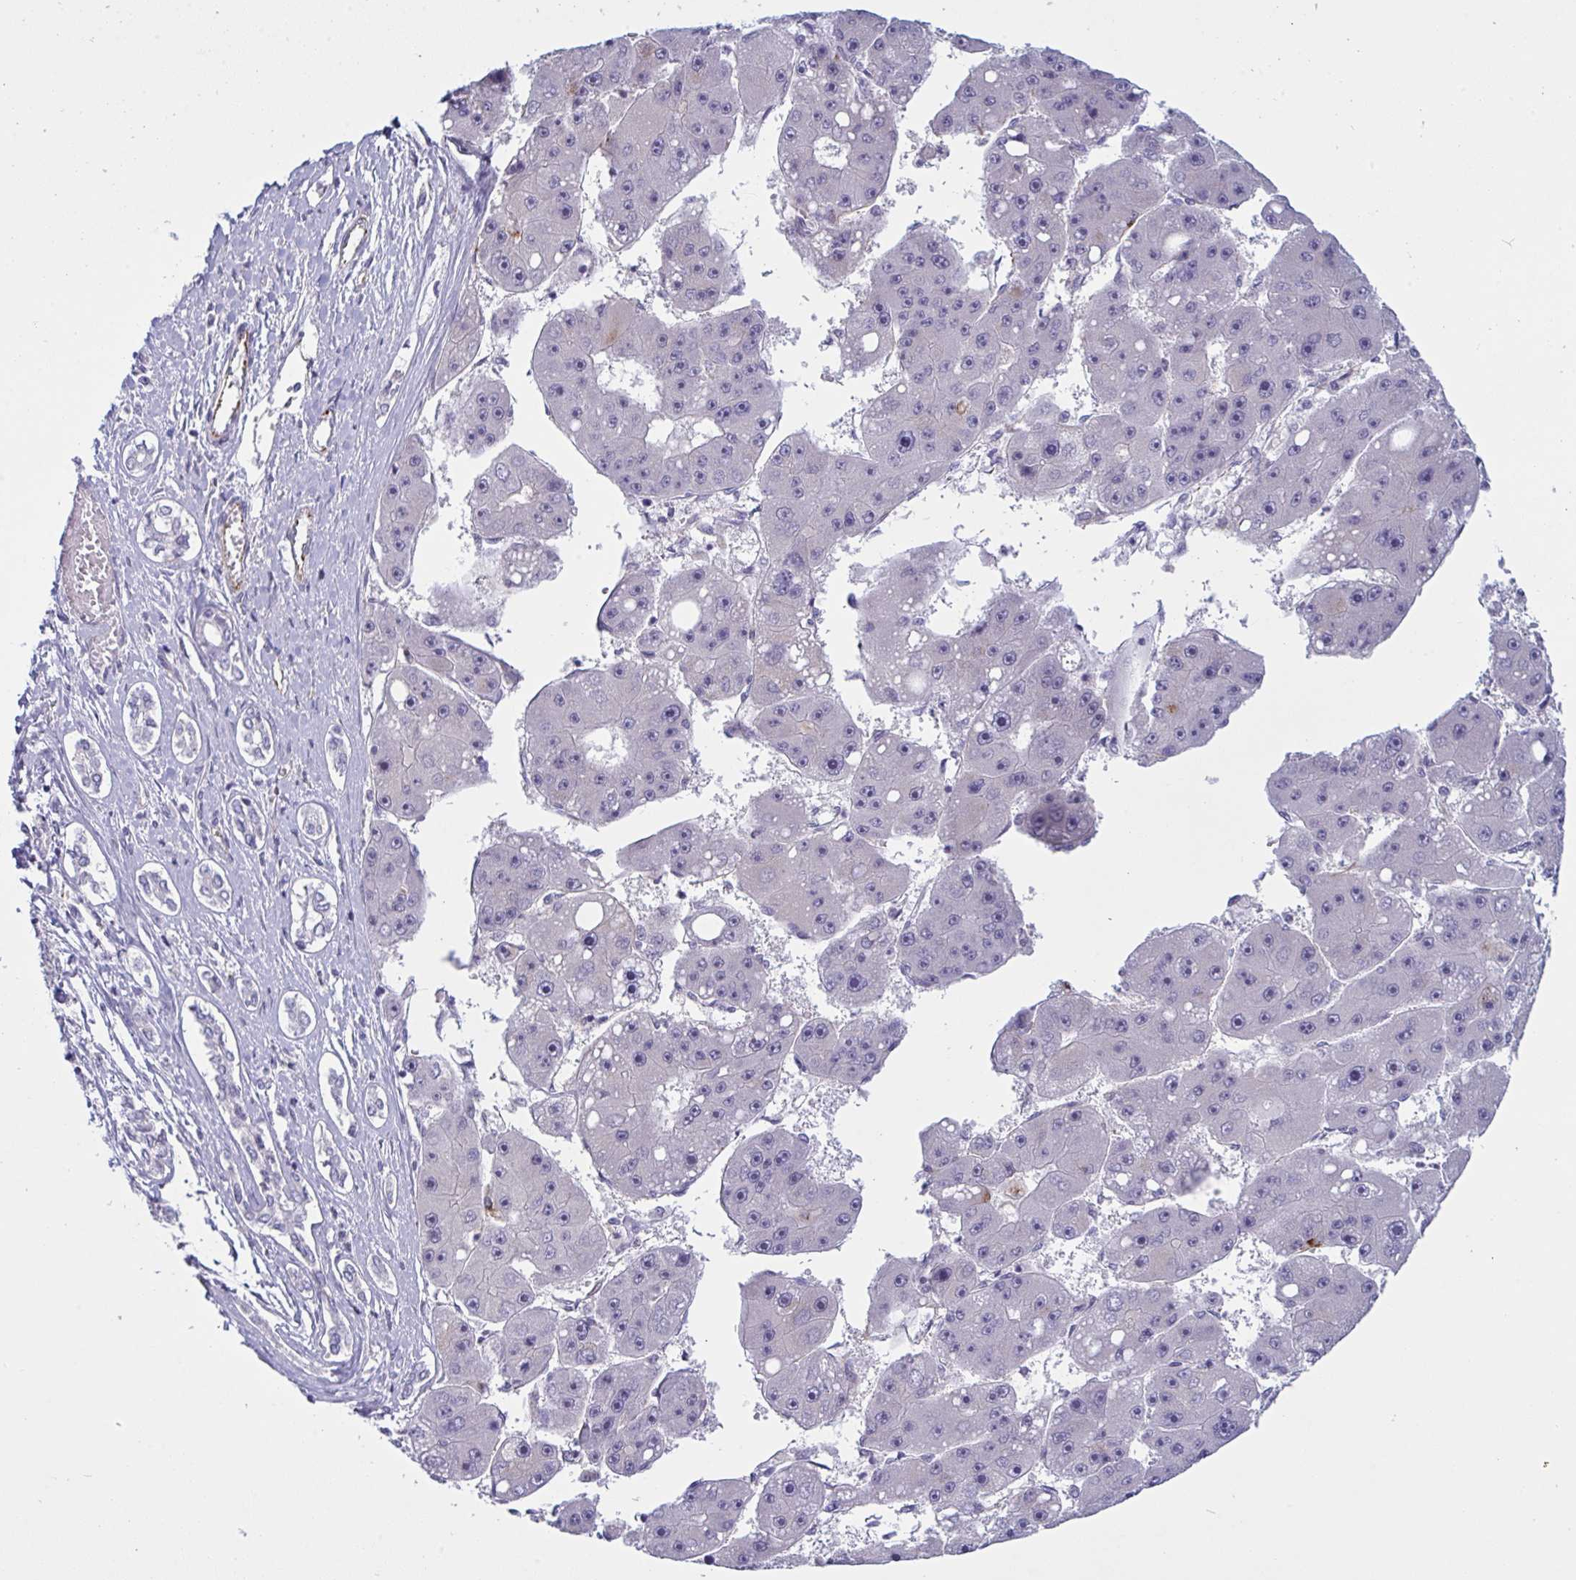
{"staining": {"intensity": "negative", "quantity": "none", "location": "none"}, "tissue": "liver cancer", "cell_type": "Tumor cells", "image_type": "cancer", "snomed": [{"axis": "morphology", "description": "Carcinoma, Hepatocellular, NOS"}, {"axis": "topography", "description": "Liver"}], "caption": "This micrograph is of liver hepatocellular carcinoma stained with IHC to label a protein in brown with the nuclei are counter-stained blue. There is no expression in tumor cells.", "gene": "DCBLD1", "patient": {"sex": "female", "age": 61}}